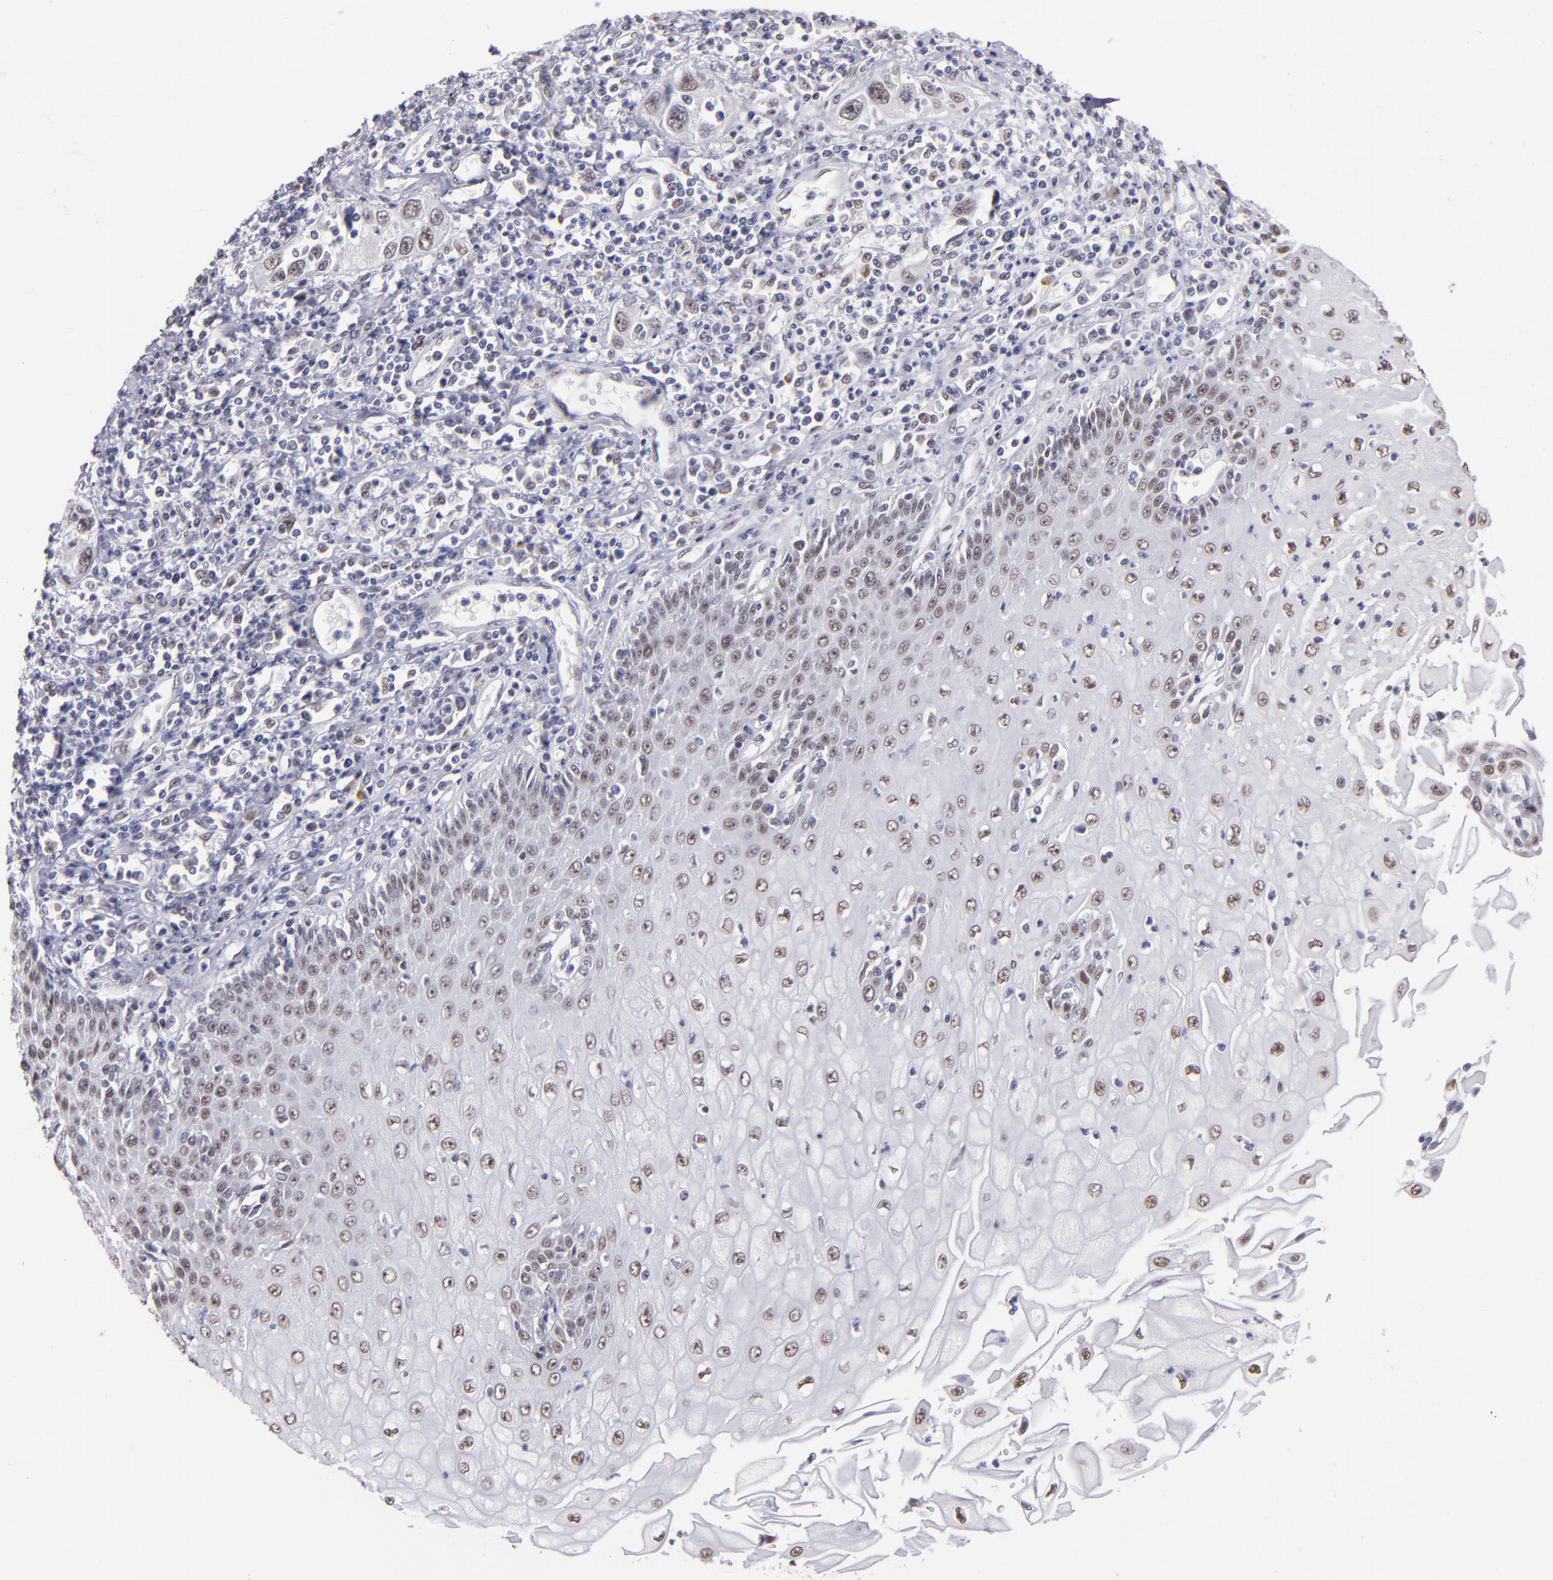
{"staining": {"intensity": "weak", "quantity": "25%-75%", "location": "nuclear"}, "tissue": "esophagus", "cell_type": "Squamous epithelial cells", "image_type": "normal", "snomed": [{"axis": "morphology", "description": "Normal tissue, NOS"}, {"axis": "topography", "description": "Esophagus"}], "caption": "Protein expression analysis of unremarkable human esophagus reveals weak nuclear expression in approximately 25%-75% of squamous epithelial cells. (DAB (3,3'-diaminobenzidine) IHC, brown staining for protein, blue staining for nuclei).", "gene": "OTUB2", "patient": {"sex": "male", "age": 65}}